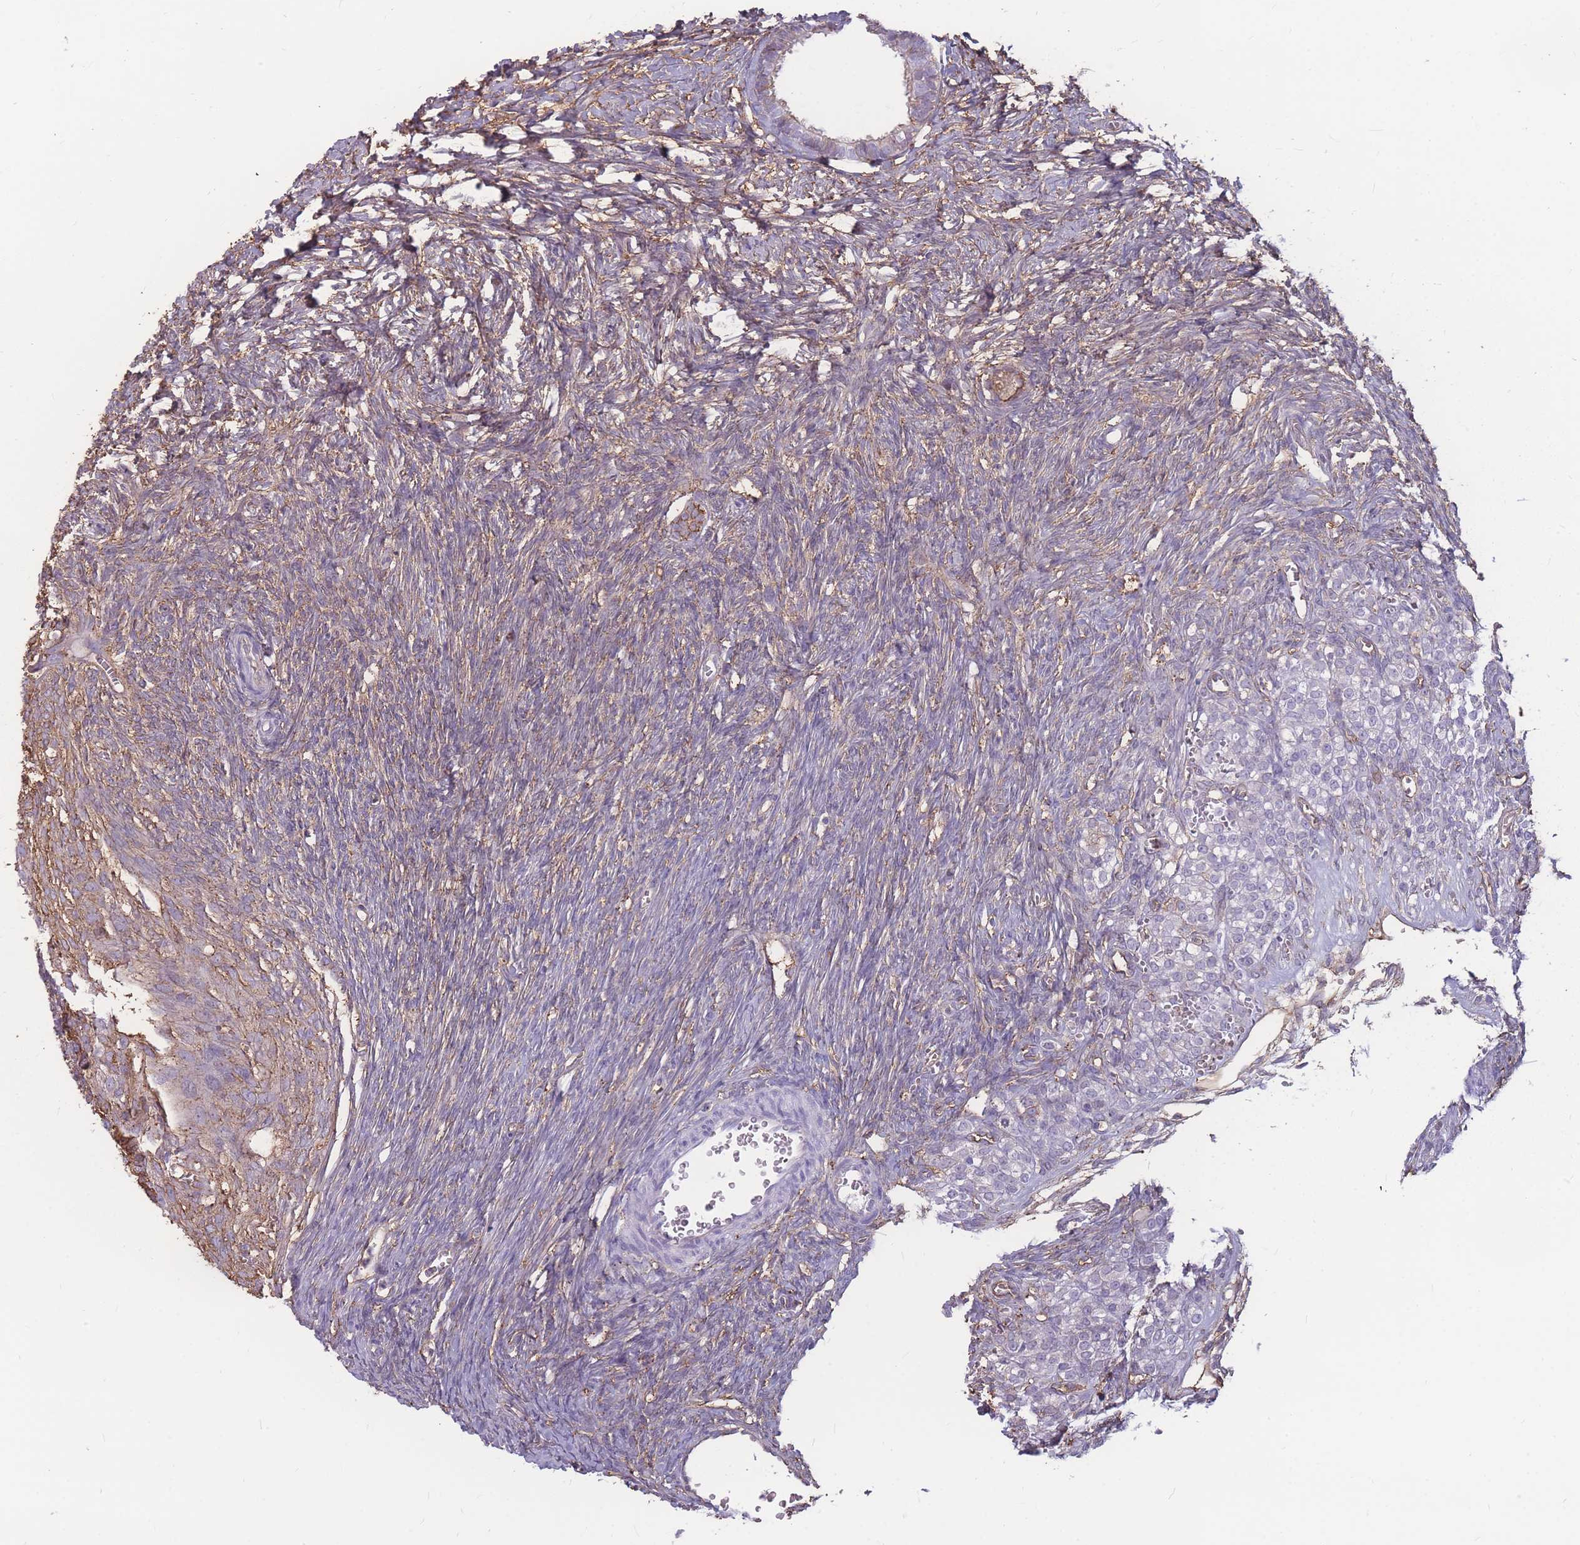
{"staining": {"intensity": "weak", "quantity": "25%-75%", "location": "cytoplasmic/membranous"}, "tissue": "ovary", "cell_type": "Ovarian stroma cells", "image_type": "normal", "snomed": [{"axis": "morphology", "description": "Normal tissue, NOS"}, {"axis": "morphology", "description": "Developmental malformation"}, {"axis": "topography", "description": "Ovary"}], "caption": "Immunohistochemistry (IHC) staining of unremarkable ovary, which reveals low levels of weak cytoplasmic/membranous staining in approximately 25%-75% of ovarian stroma cells indicating weak cytoplasmic/membranous protein positivity. The staining was performed using DAB (brown) for protein detection and nuclei were counterstained in hematoxylin (blue).", "gene": "GNA11", "patient": {"sex": "female", "age": 39}}